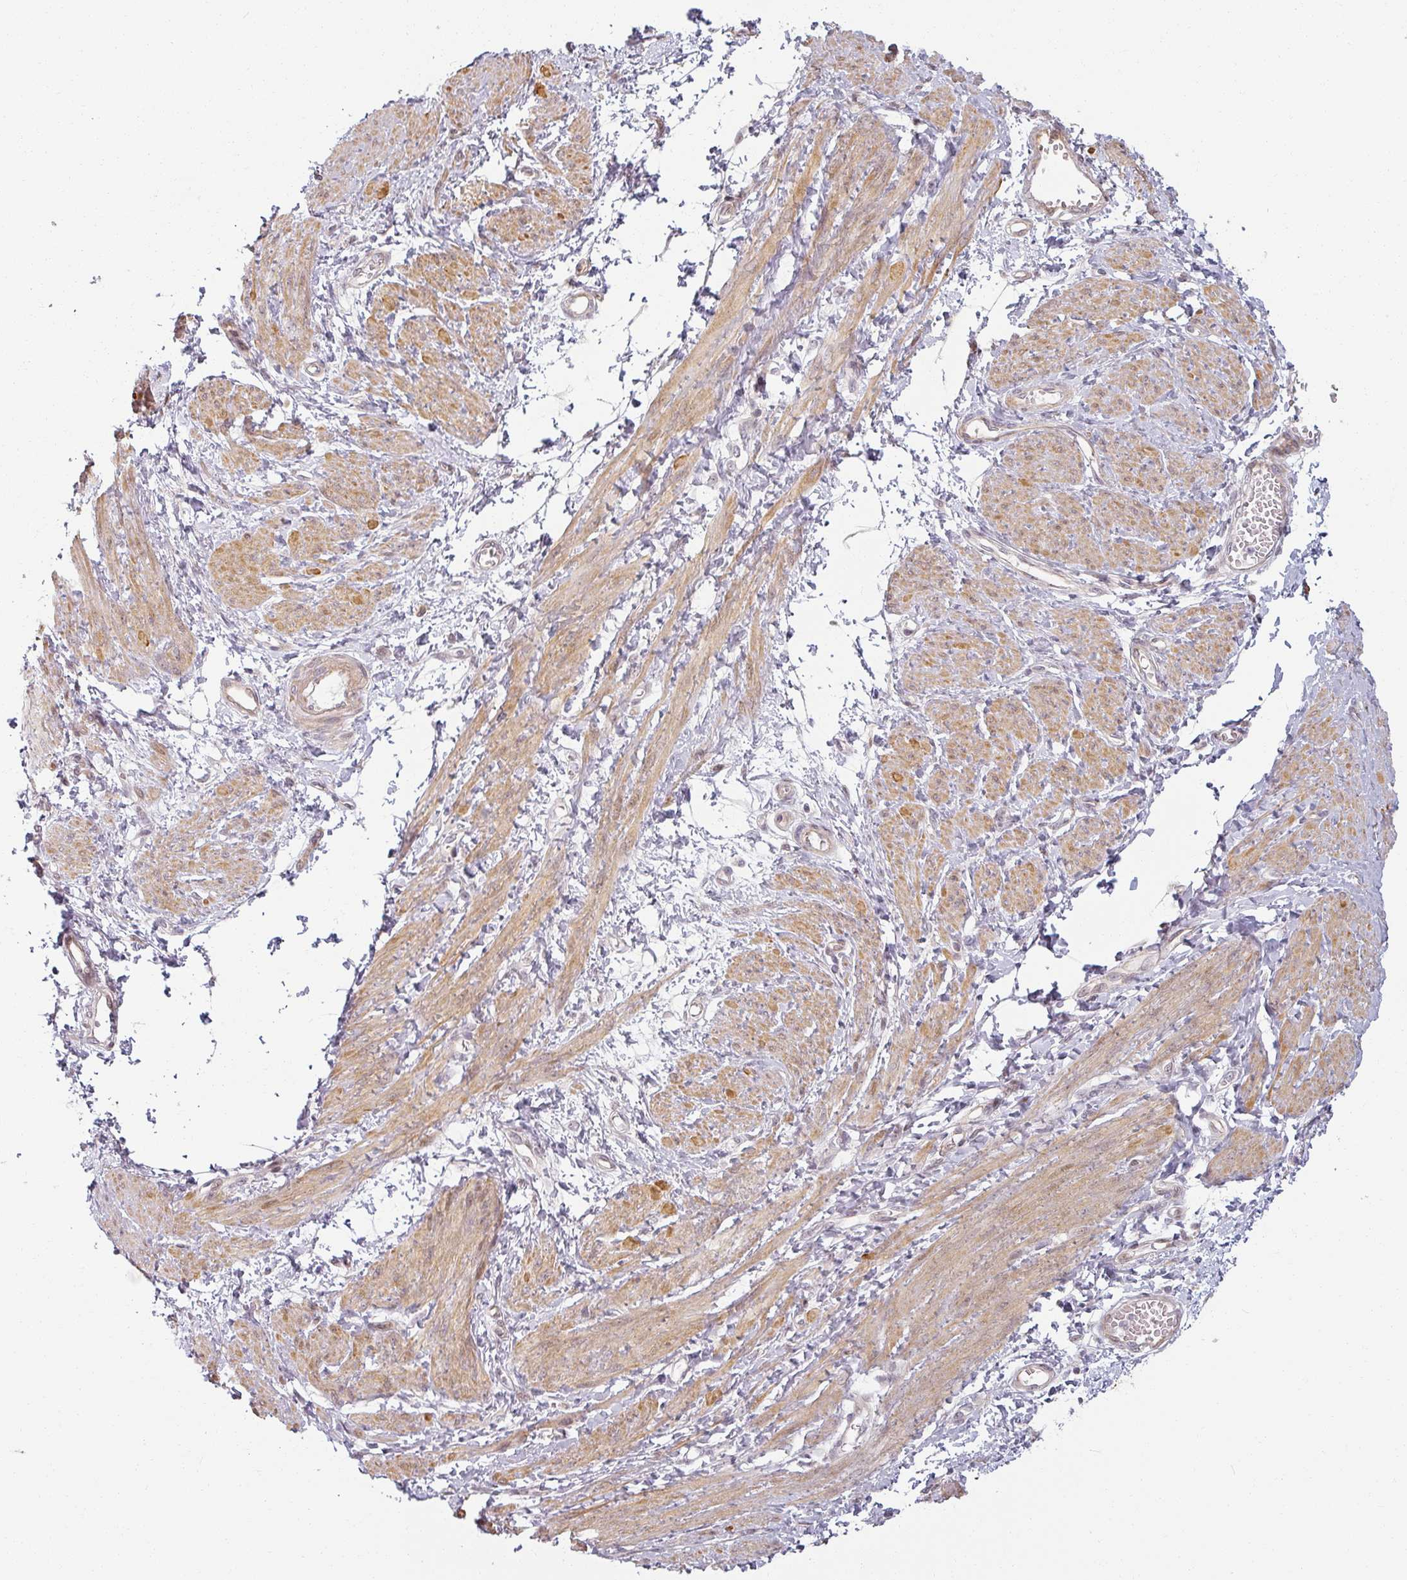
{"staining": {"intensity": "moderate", "quantity": "25%-75%", "location": "cytoplasmic/membranous"}, "tissue": "smooth muscle", "cell_type": "Smooth muscle cells", "image_type": "normal", "snomed": [{"axis": "morphology", "description": "Normal tissue, NOS"}, {"axis": "topography", "description": "Smooth muscle"}, {"axis": "topography", "description": "Uterus"}], "caption": "Immunohistochemistry micrograph of unremarkable smooth muscle: human smooth muscle stained using IHC shows medium levels of moderate protein expression localized specifically in the cytoplasmic/membranous of smooth muscle cells, appearing as a cytoplasmic/membranous brown color.", "gene": "MED19", "patient": {"sex": "female", "age": 39}}